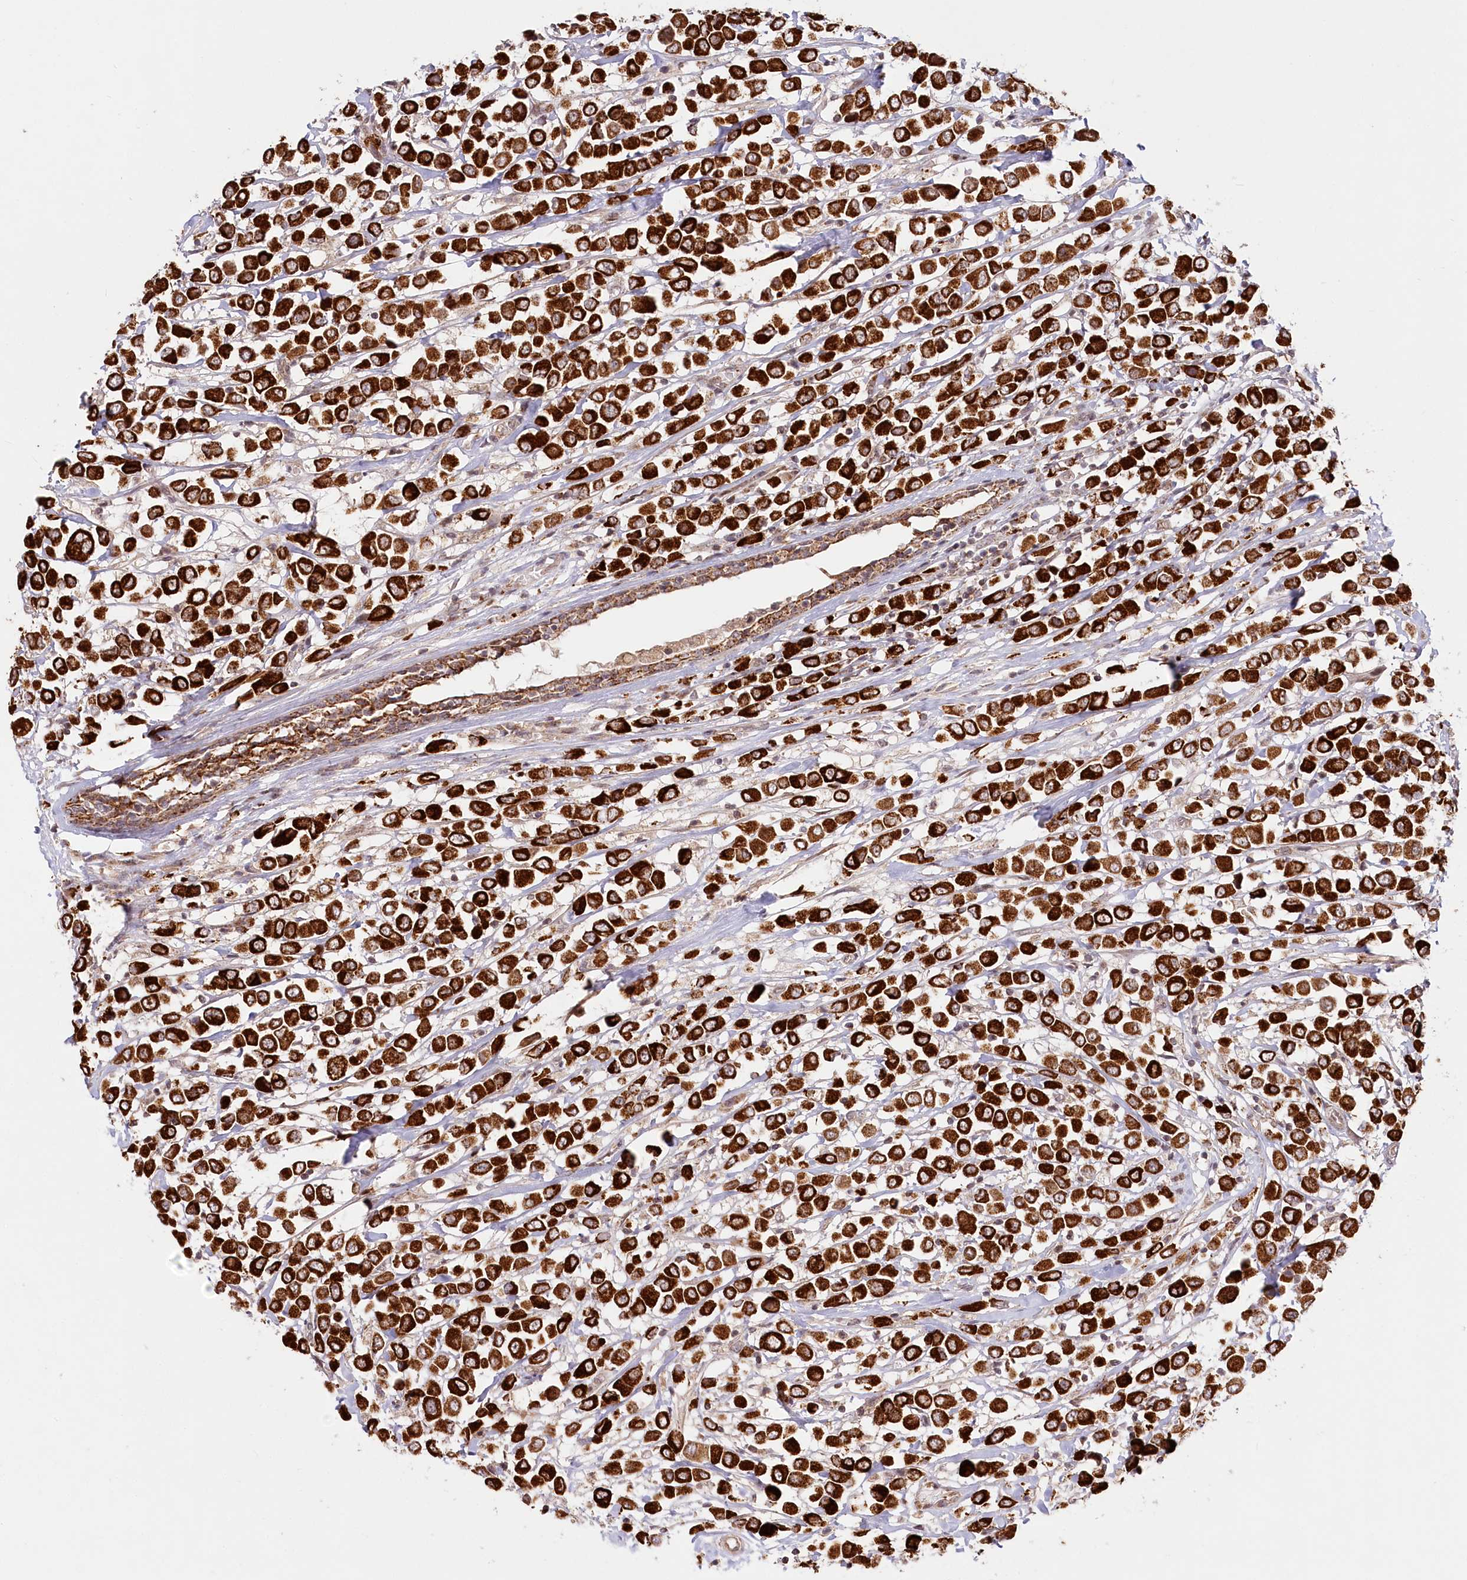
{"staining": {"intensity": "strong", "quantity": ">75%", "location": "cytoplasmic/membranous"}, "tissue": "breast cancer", "cell_type": "Tumor cells", "image_type": "cancer", "snomed": [{"axis": "morphology", "description": "Duct carcinoma"}, {"axis": "topography", "description": "Breast"}], "caption": "Breast invasive ductal carcinoma stained with a protein marker demonstrates strong staining in tumor cells.", "gene": "RTN4IP1", "patient": {"sex": "female", "age": 61}}